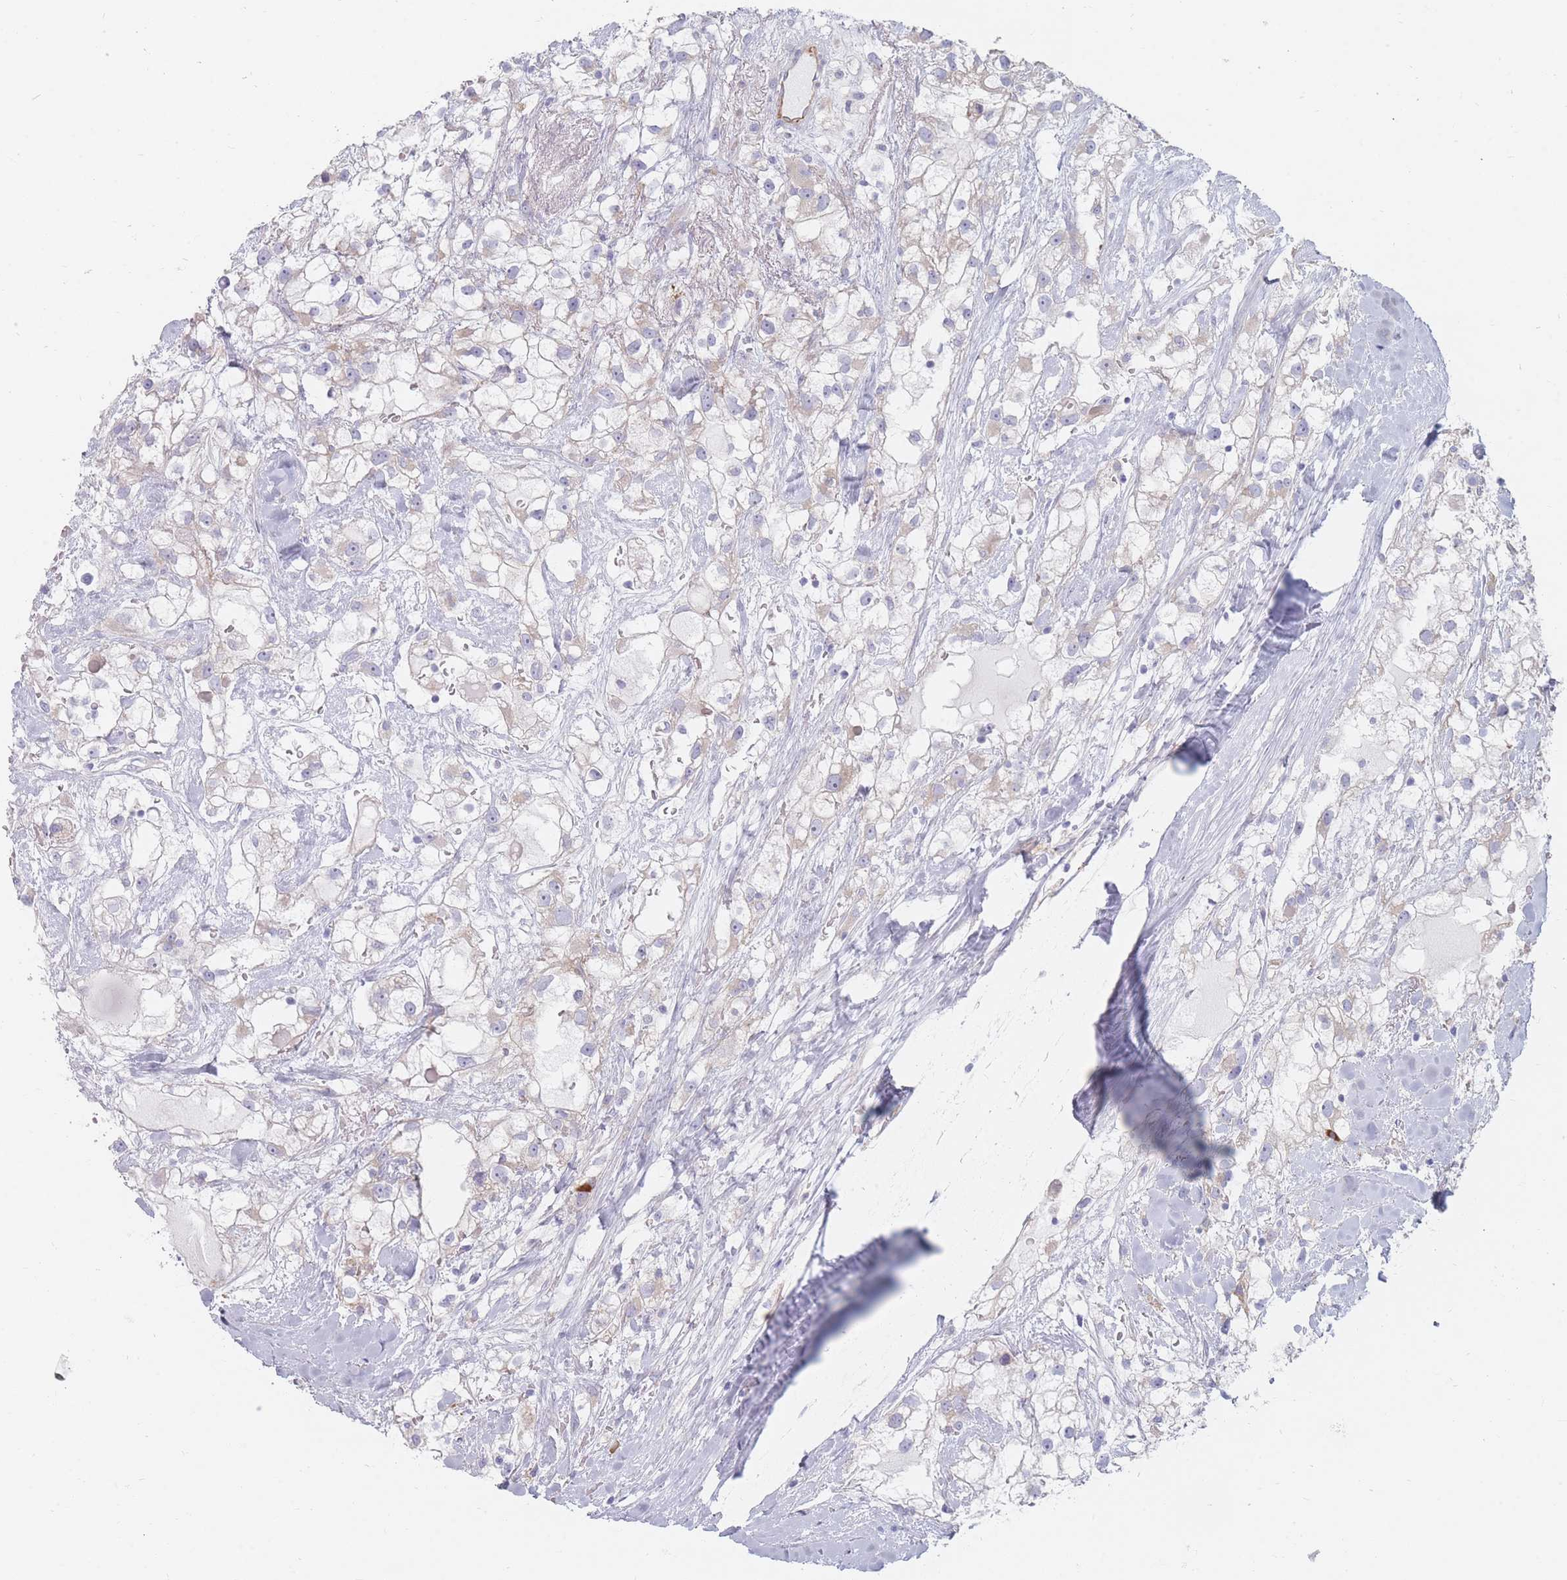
{"staining": {"intensity": "negative", "quantity": "none", "location": "none"}, "tissue": "renal cancer", "cell_type": "Tumor cells", "image_type": "cancer", "snomed": [{"axis": "morphology", "description": "Adenocarcinoma, NOS"}, {"axis": "topography", "description": "Kidney"}], "caption": "There is no significant staining in tumor cells of renal cancer (adenocarcinoma). The staining is performed using DAB brown chromogen with nuclei counter-stained in using hematoxylin.", "gene": "ERBIN", "patient": {"sex": "male", "age": 59}}